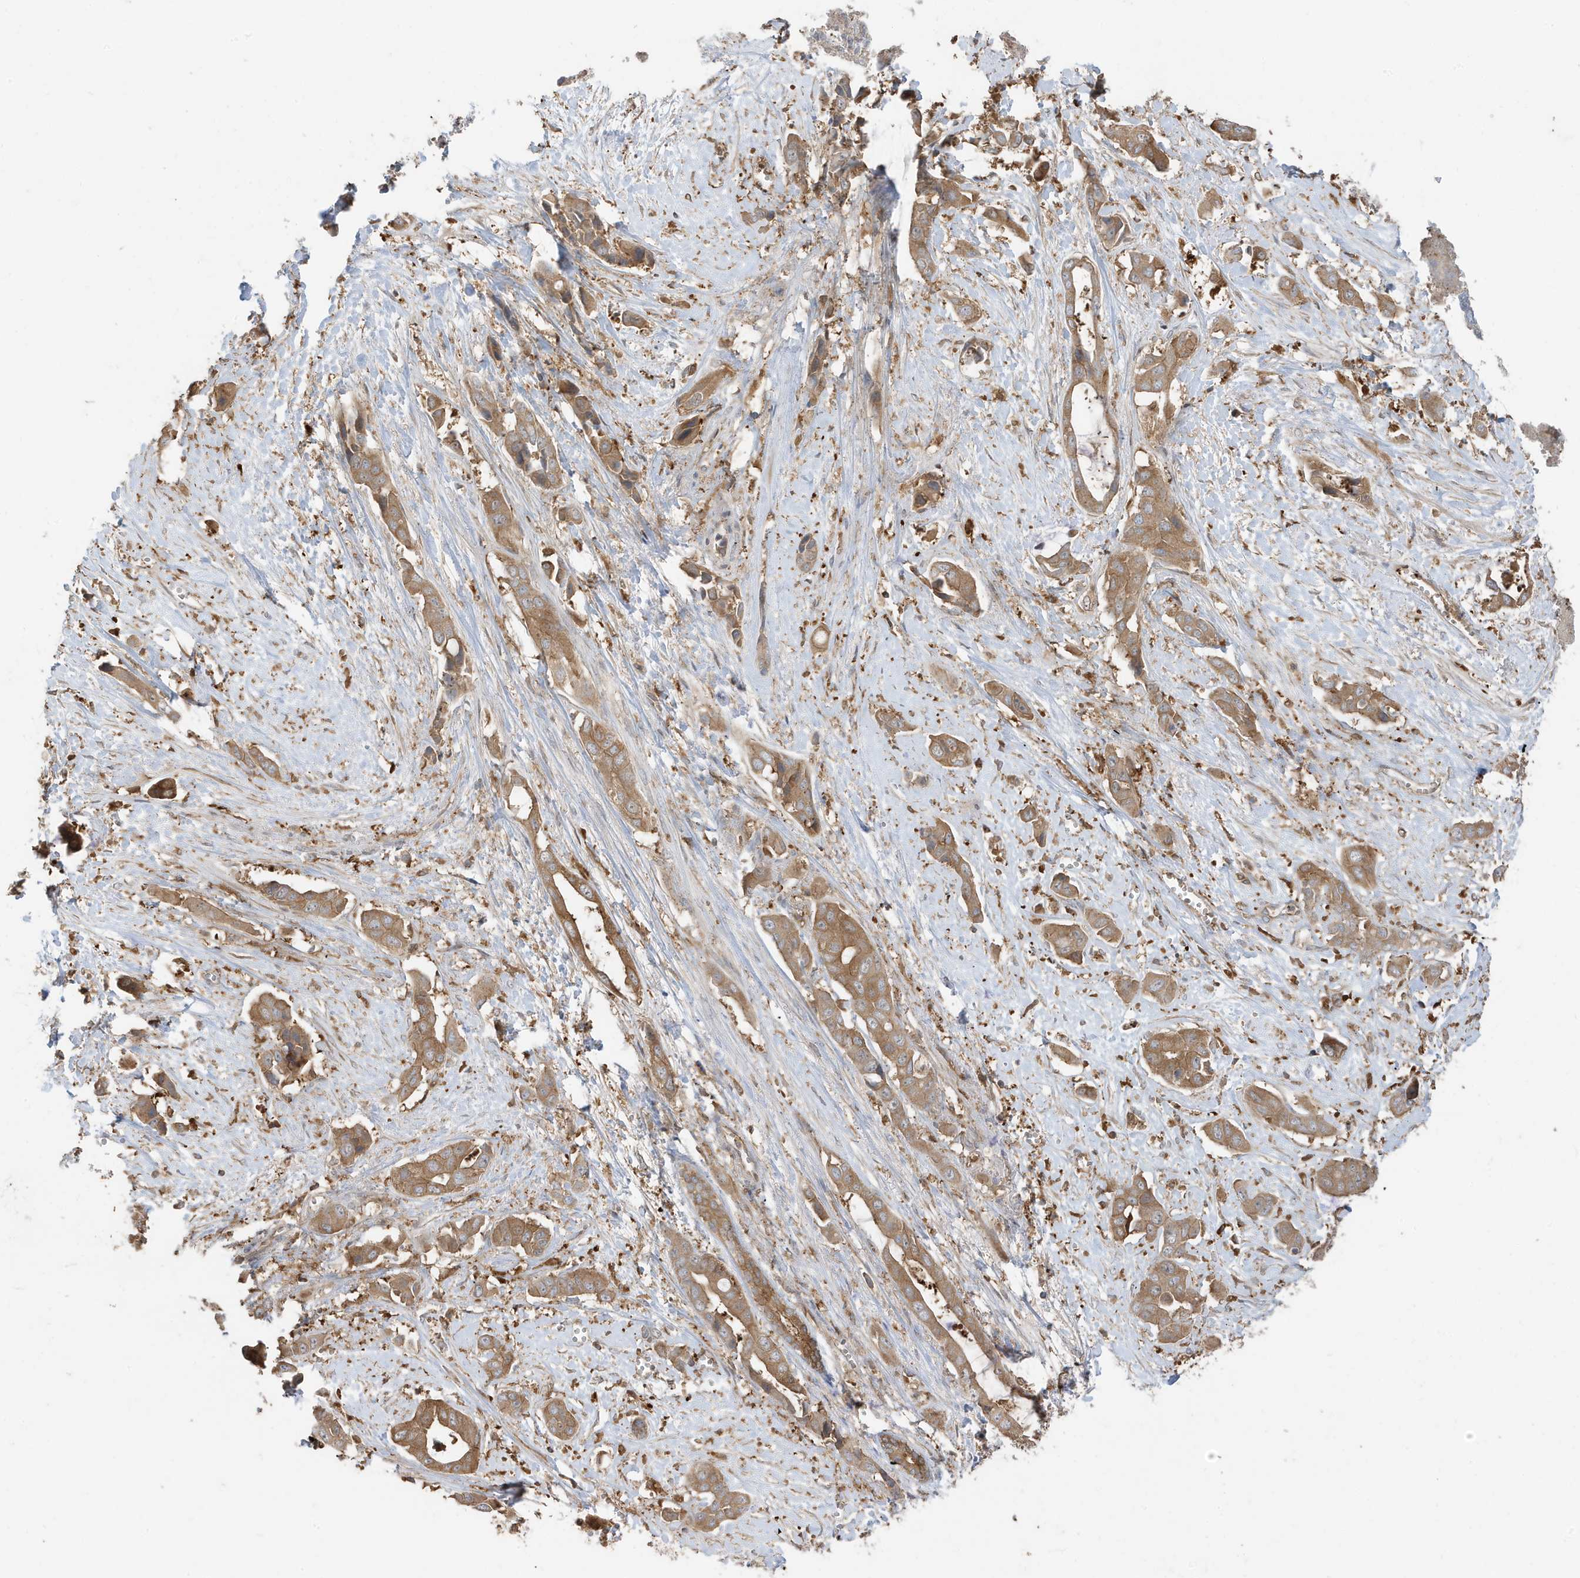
{"staining": {"intensity": "moderate", "quantity": ">75%", "location": "cytoplasmic/membranous"}, "tissue": "liver cancer", "cell_type": "Tumor cells", "image_type": "cancer", "snomed": [{"axis": "morphology", "description": "Cholangiocarcinoma"}, {"axis": "topography", "description": "Liver"}], "caption": "A medium amount of moderate cytoplasmic/membranous expression is identified in approximately >75% of tumor cells in cholangiocarcinoma (liver) tissue. Immunohistochemistry stains the protein in brown and the nuclei are stained blue.", "gene": "ABTB1", "patient": {"sex": "female", "age": 52}}